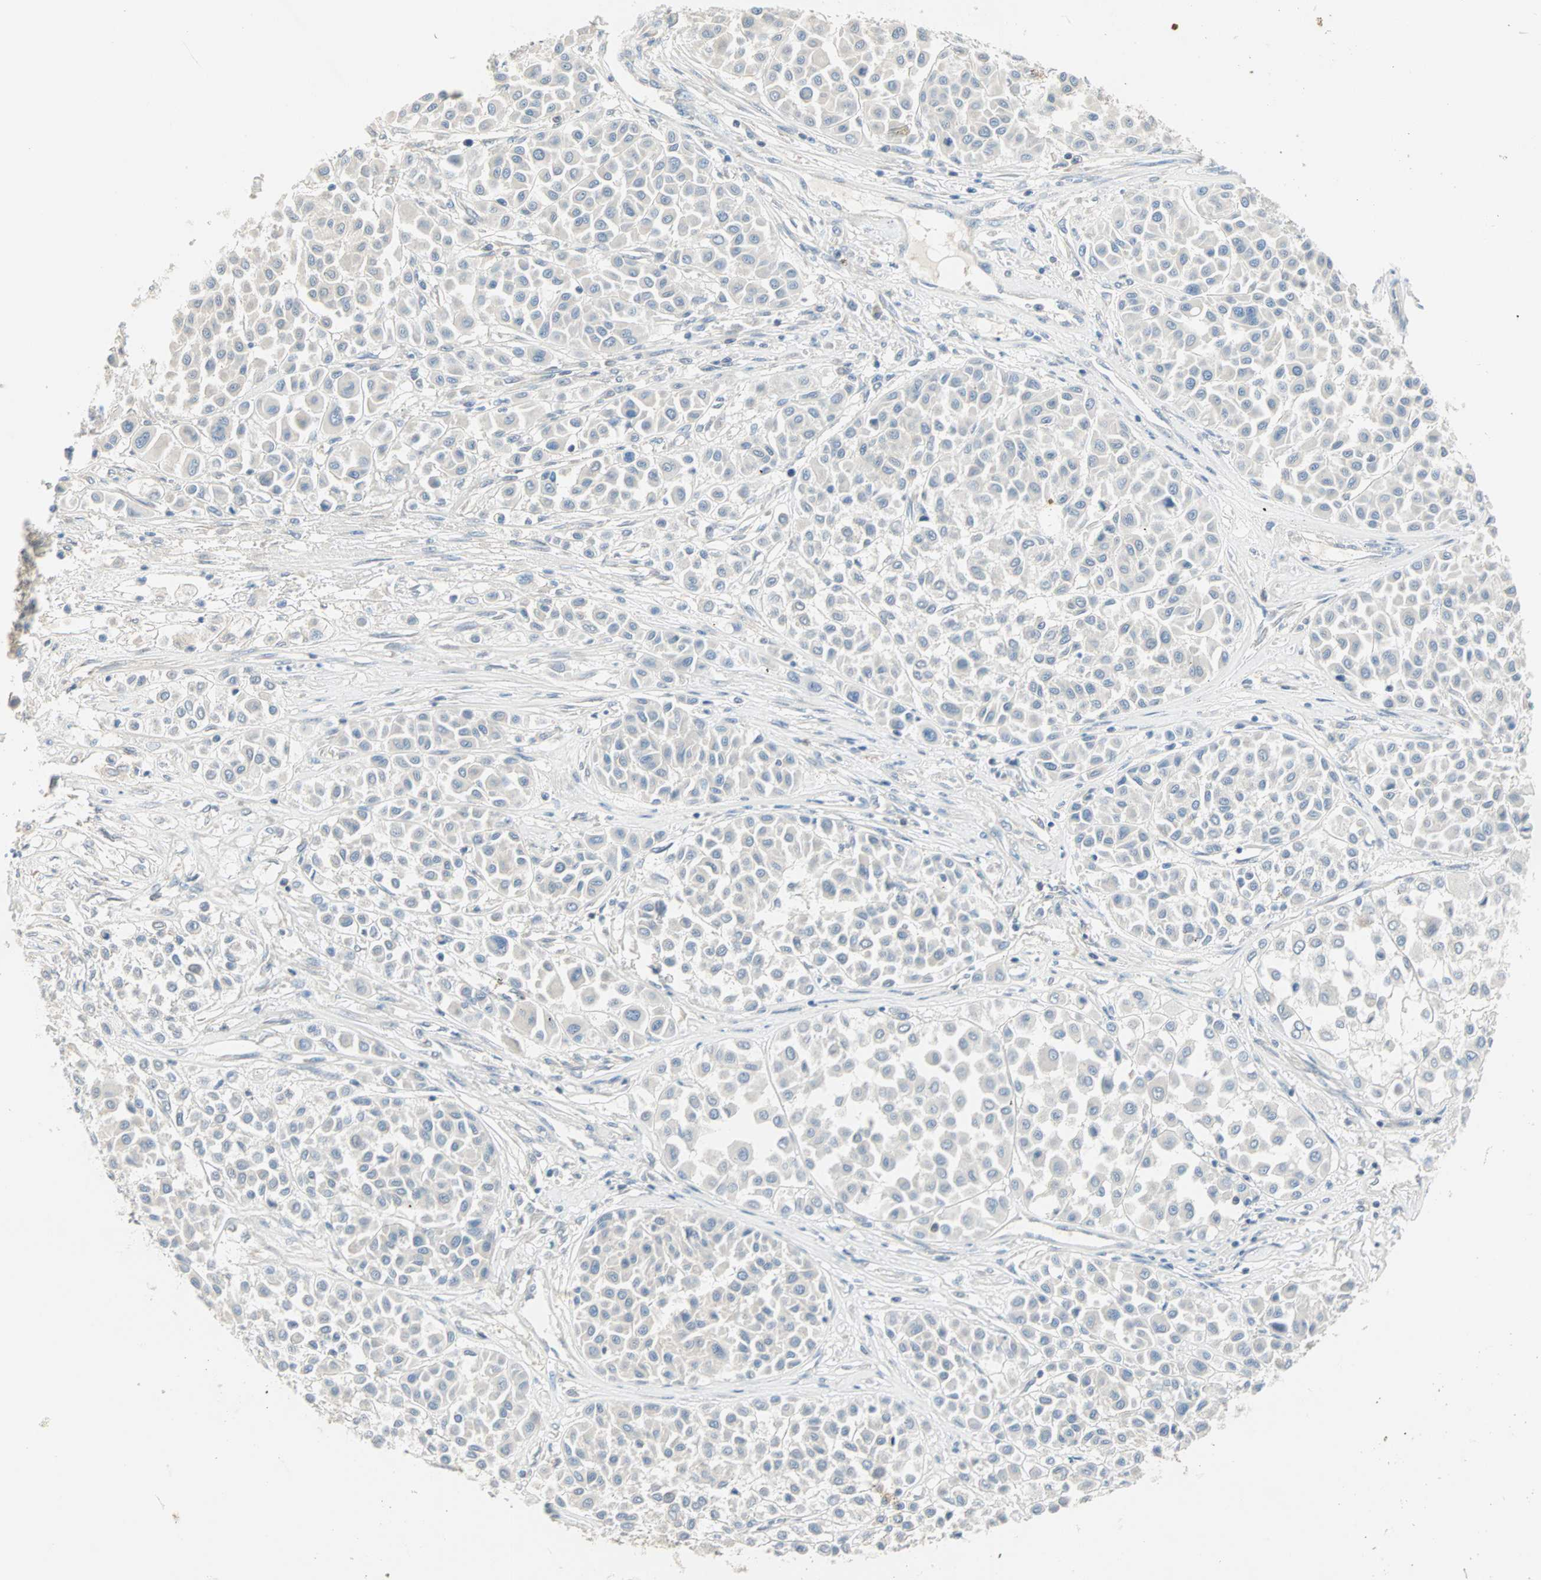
{"staining": {"intensity": "negative", "quantity": "none", "location": "none"}, "tissue": "melanoma", "cell_type": "Tumor cells", "image_type": "cancer", "snomed": [{"axis": "morphology", "description": "Malignant melanoma, Metastatic site"}, {"axis": "topography", "description": "Soft tissue"}], "caption": "The micrograph displays no significant expression in tumor cells of malignant melanoma (metastatic site).", "gene": "MPI", "patient": {"sex": "male", "age": 41}}